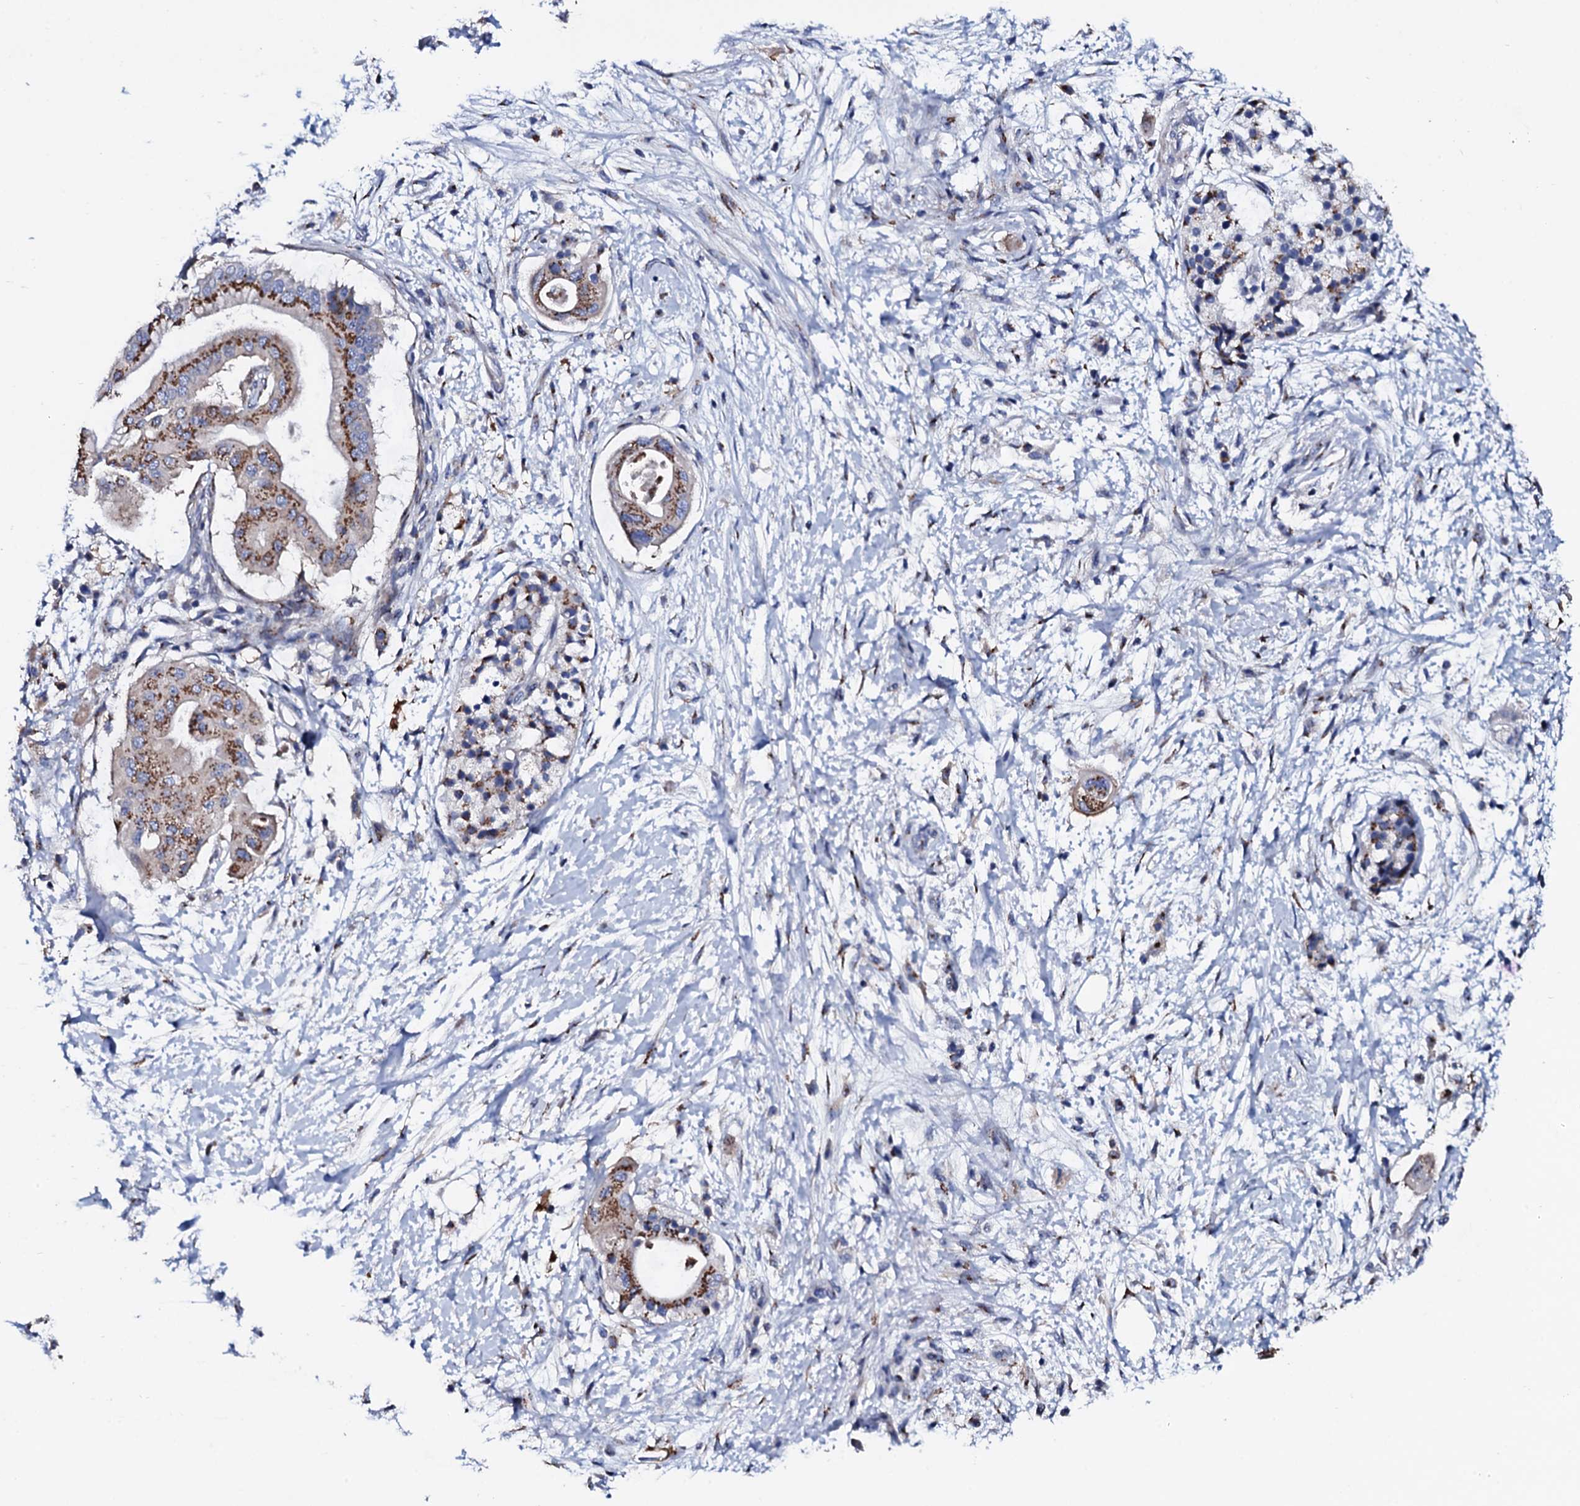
{"staining": {"intensity": "moderate", "quantity": ">75%", "location": "cytoplasmic/membranous"}, "tissue": "pancreatic cancer", "cell_type": "Tumor cells", "image_type": "cancer", "snomed": [{"axis": "morphology", "description": "Adenocarcinoma, NOS"}, {"axis": "topography", "description": "Pancreas"}], "caption": "DAB immunohistochemical staining of pancreatic adenocarcinoma displays moderate cytoplasmic/membranous protein positivity in approximately >75% of tumor cells. (IHC, brightfield microscopy, high magnification).", "gene": "PLET1", "patient": {"sex": "male", "age": 68}}